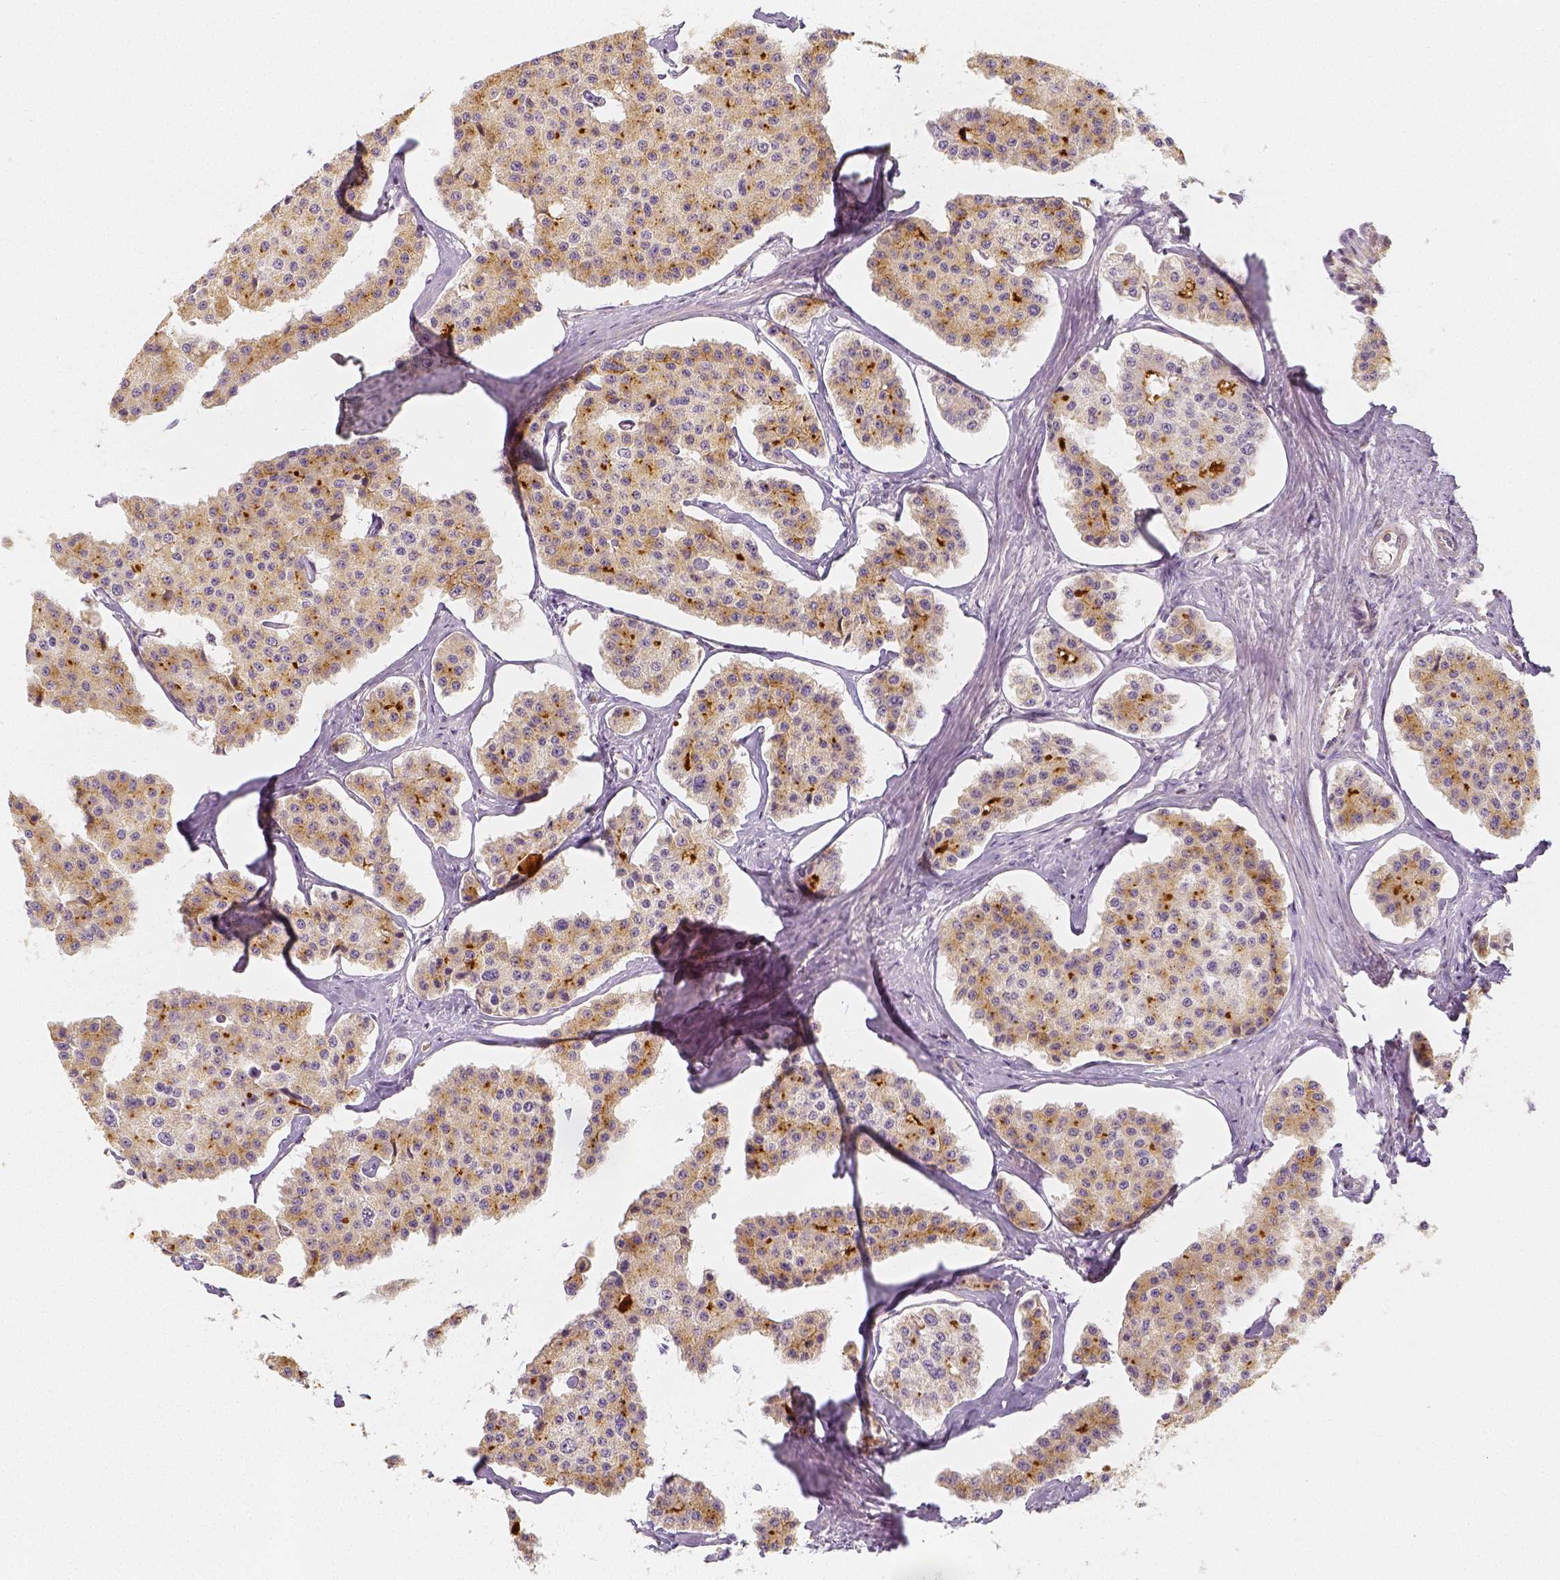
{"staining": {"intensity": "moderate", "quantity": ">75%", "location": "cytoplasmic/membranous"}, "tissue": "carcinoid", "cell_type": "Tumor cells", "image_type": "cancer", "snomed": [{"axis": "morphology", "description": "Carcinoid, malignant, NOS"}, {"axis": "topography", "description": "Small intestine"}], "caption": "This image reveals IHC staining of human carcinoid, with medium moderate cytoplasmic/membranous positivity in about >75% of tumor cells.", "gene": "PTPRJ", "patient": {"sex": "female", "age": 65}}